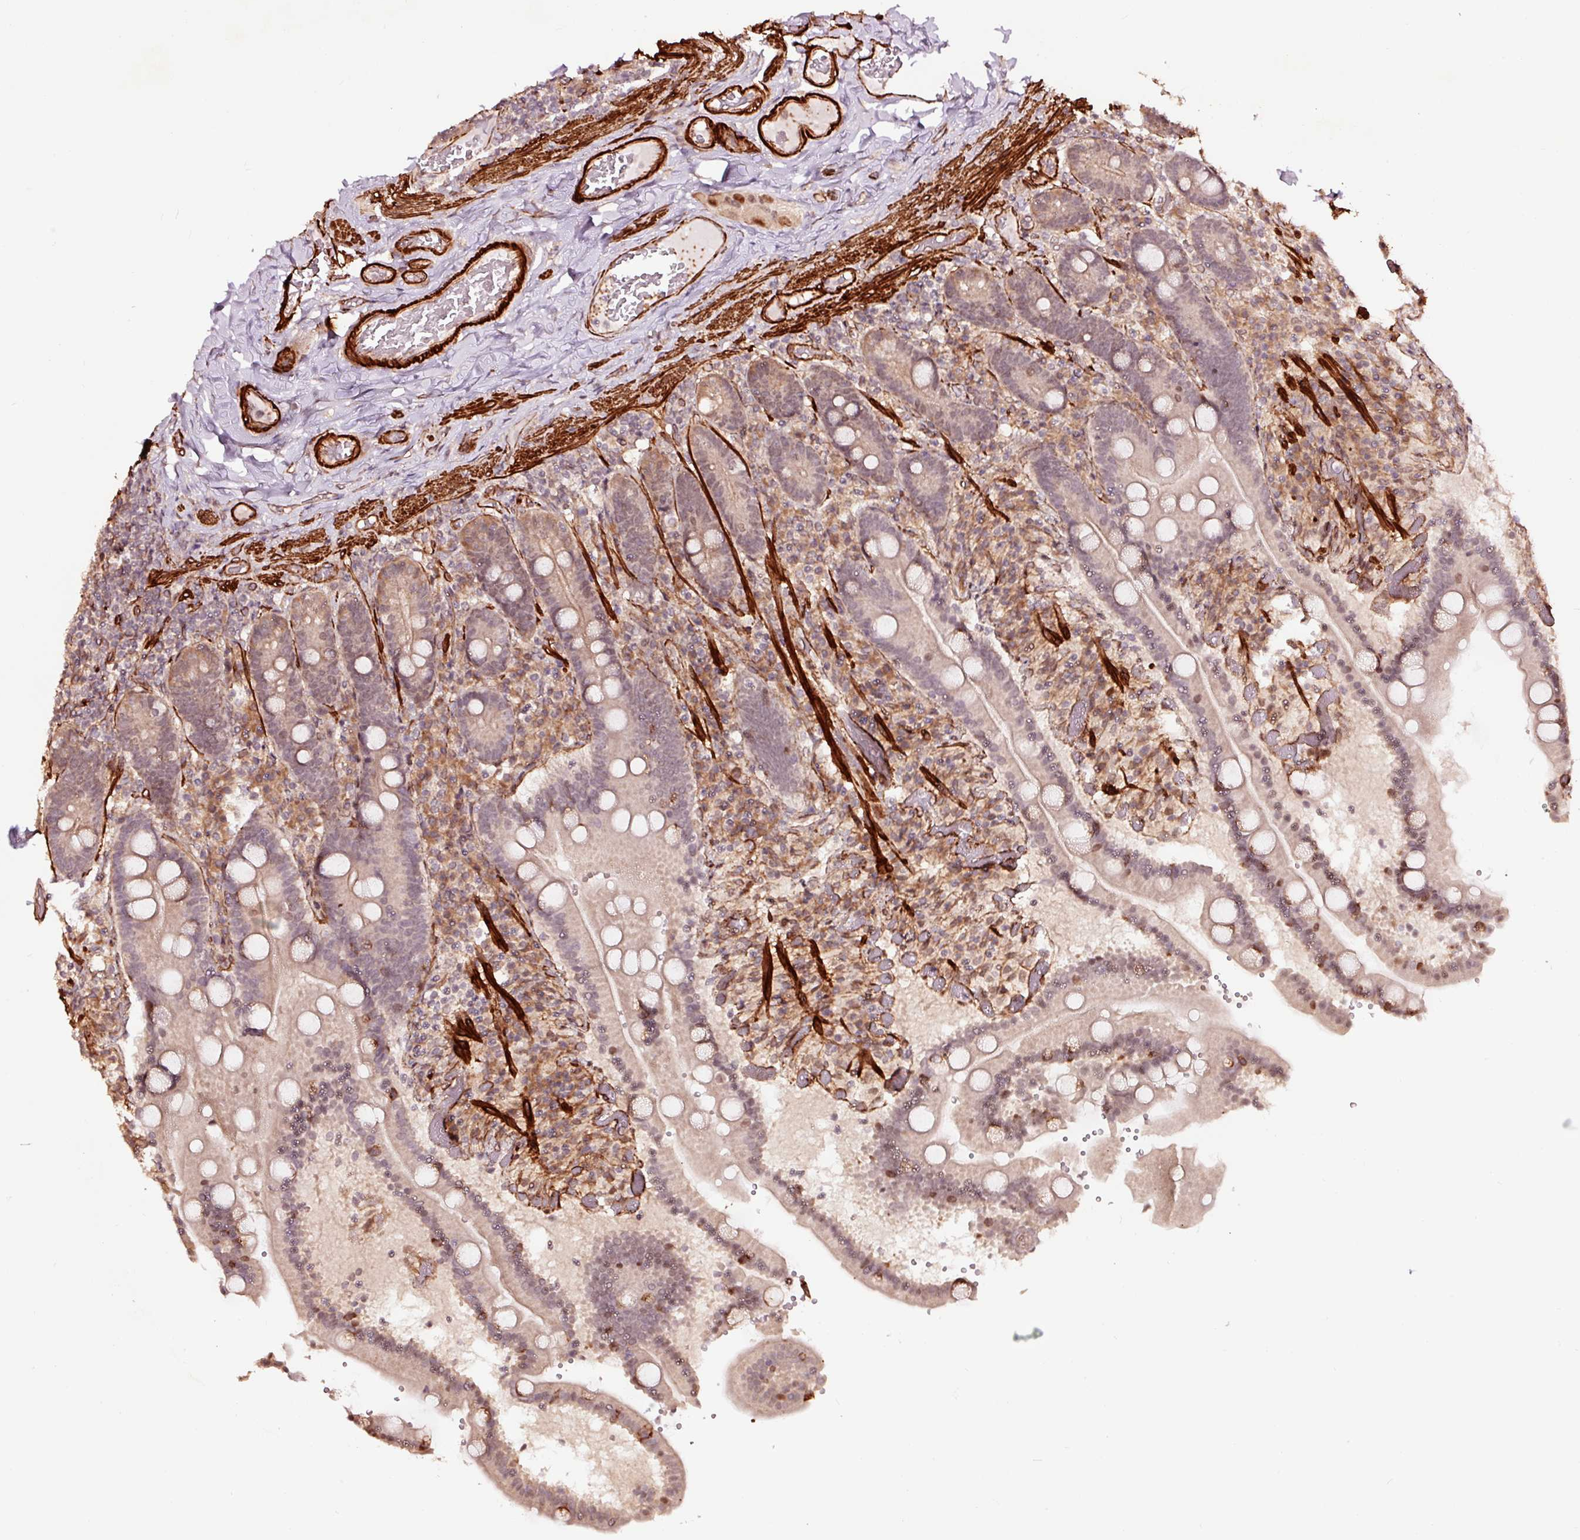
{"staining": {"intensity": "moderate", "quantity": "<25%", "location": "cytoplasmic/membranous,nuclear"}, "tissue": "duodenum", "cell_type": "Glandular cells", "image_type": "normal", "snomed": [{"axis": "morphology", "description": "Normal tissue, NOS"}, {"axis": "topography", "description": "Duodenum"}], "caption": "Brown immunohistochemical staining in benign duodenum demonstrates moderate cytoplasmic/membranous,nuclear expression in approximately <25% of glandular cells. The protein of interest is stained brown, and the nuclei are stained in blue (DAB IHC with brightfield microscopy, high magnification).", "gene": "TPM1", "patient": {"sex": "female", "age": 62}}